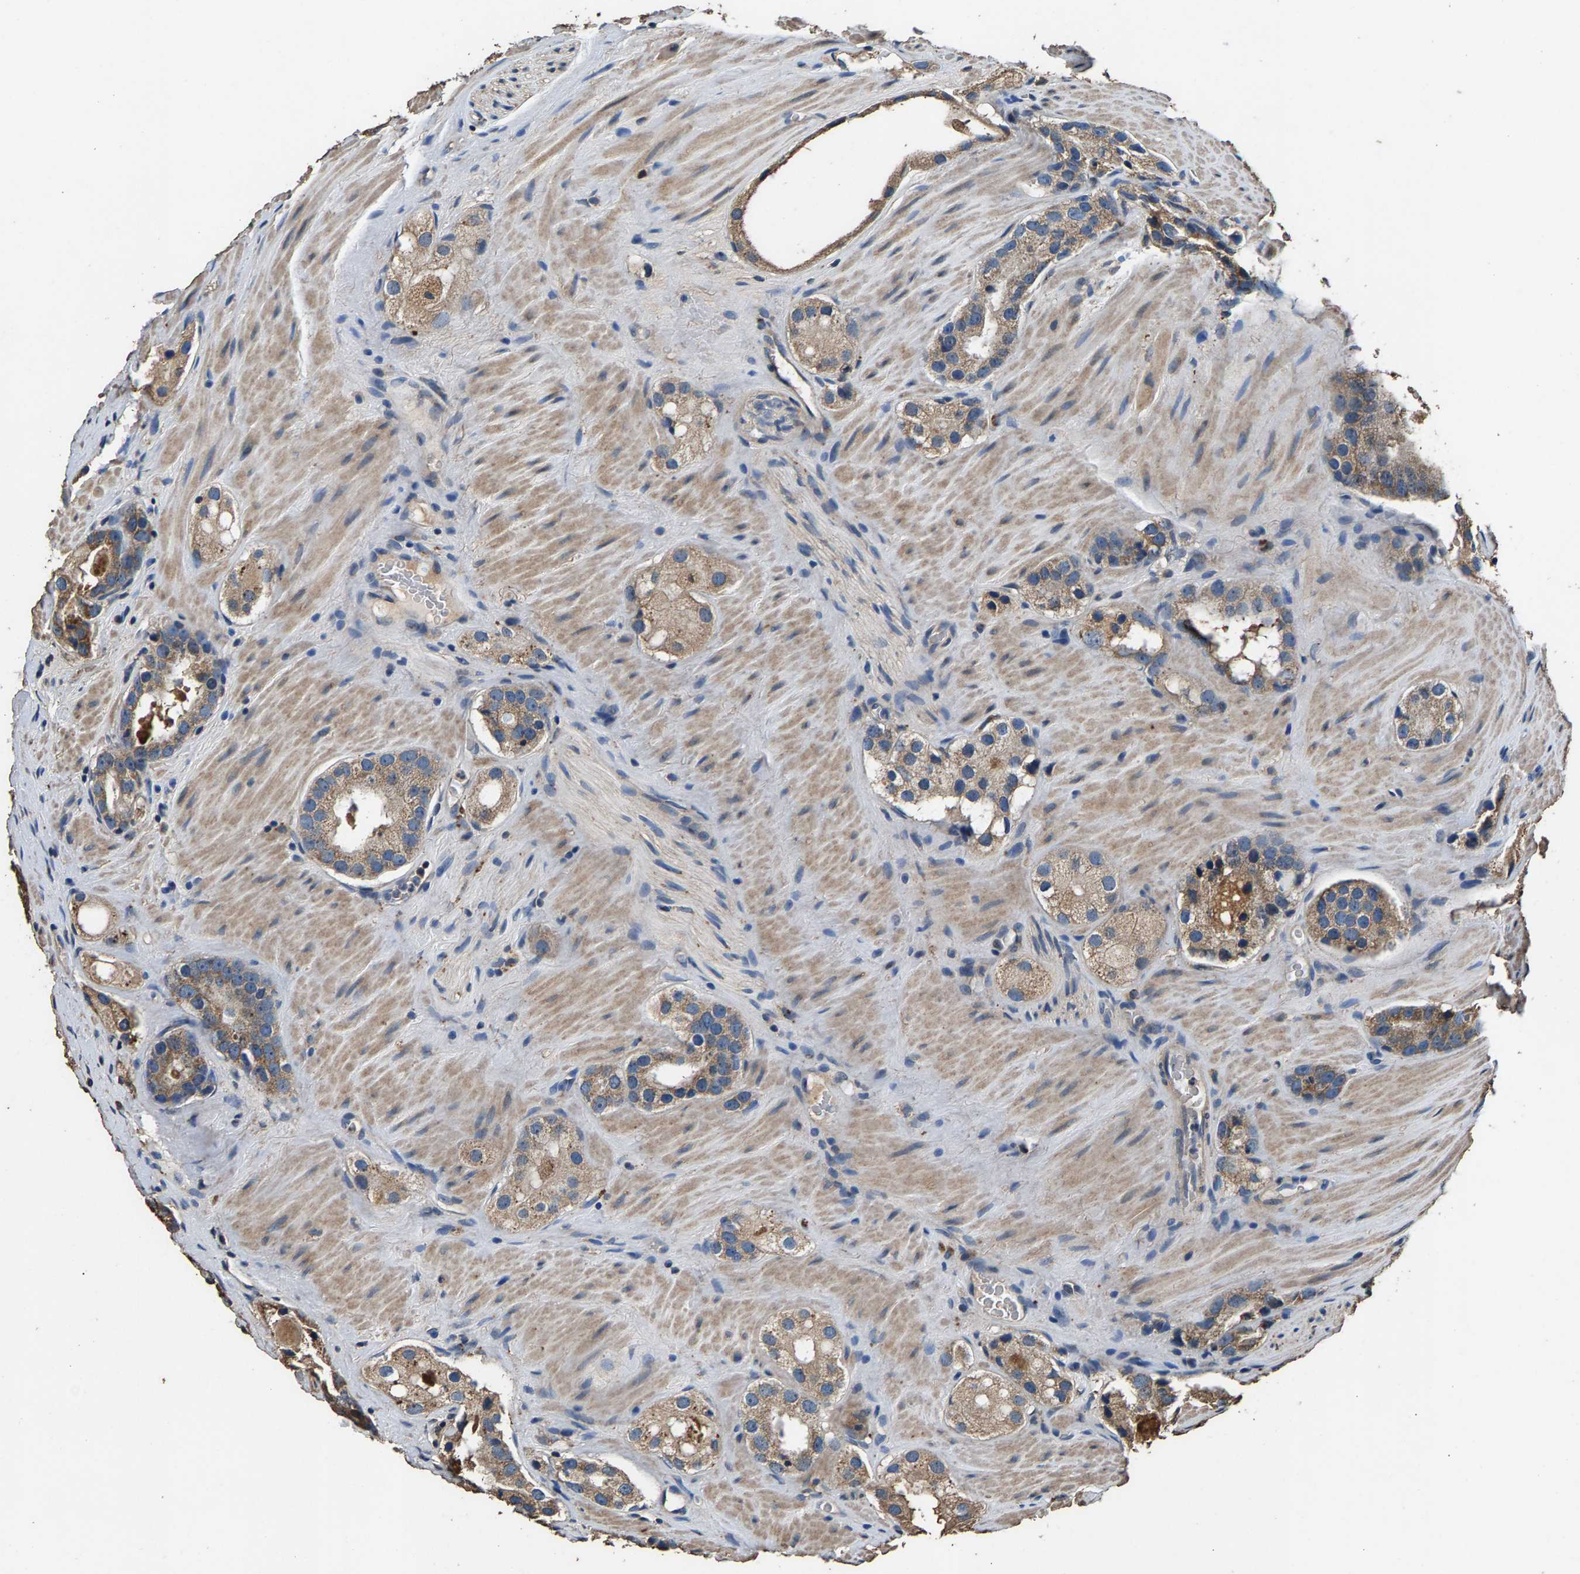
{"staining": {"intensity": "weak", "quantity": ">75%", "location": "cytoplasmic/membranous"}, "tissue": "prostate cancer", "cell_type": "Tumor cells", "image_type": "cancer", "snomed": [{"axis": "morphology", "description": "Adenocarcinoma, High grade"}, {"axis": "topography", "description": "Prostate"}], "caption": "Brown immunohistochemical staining in adenocarcinoma (high-grade) (prostate) demonstrates weak cytoplasmic/membranous expression in approximately >75% of tumor cells.", "gene": "MRPL27", "patient": {"sex": "male", "age": 63}}